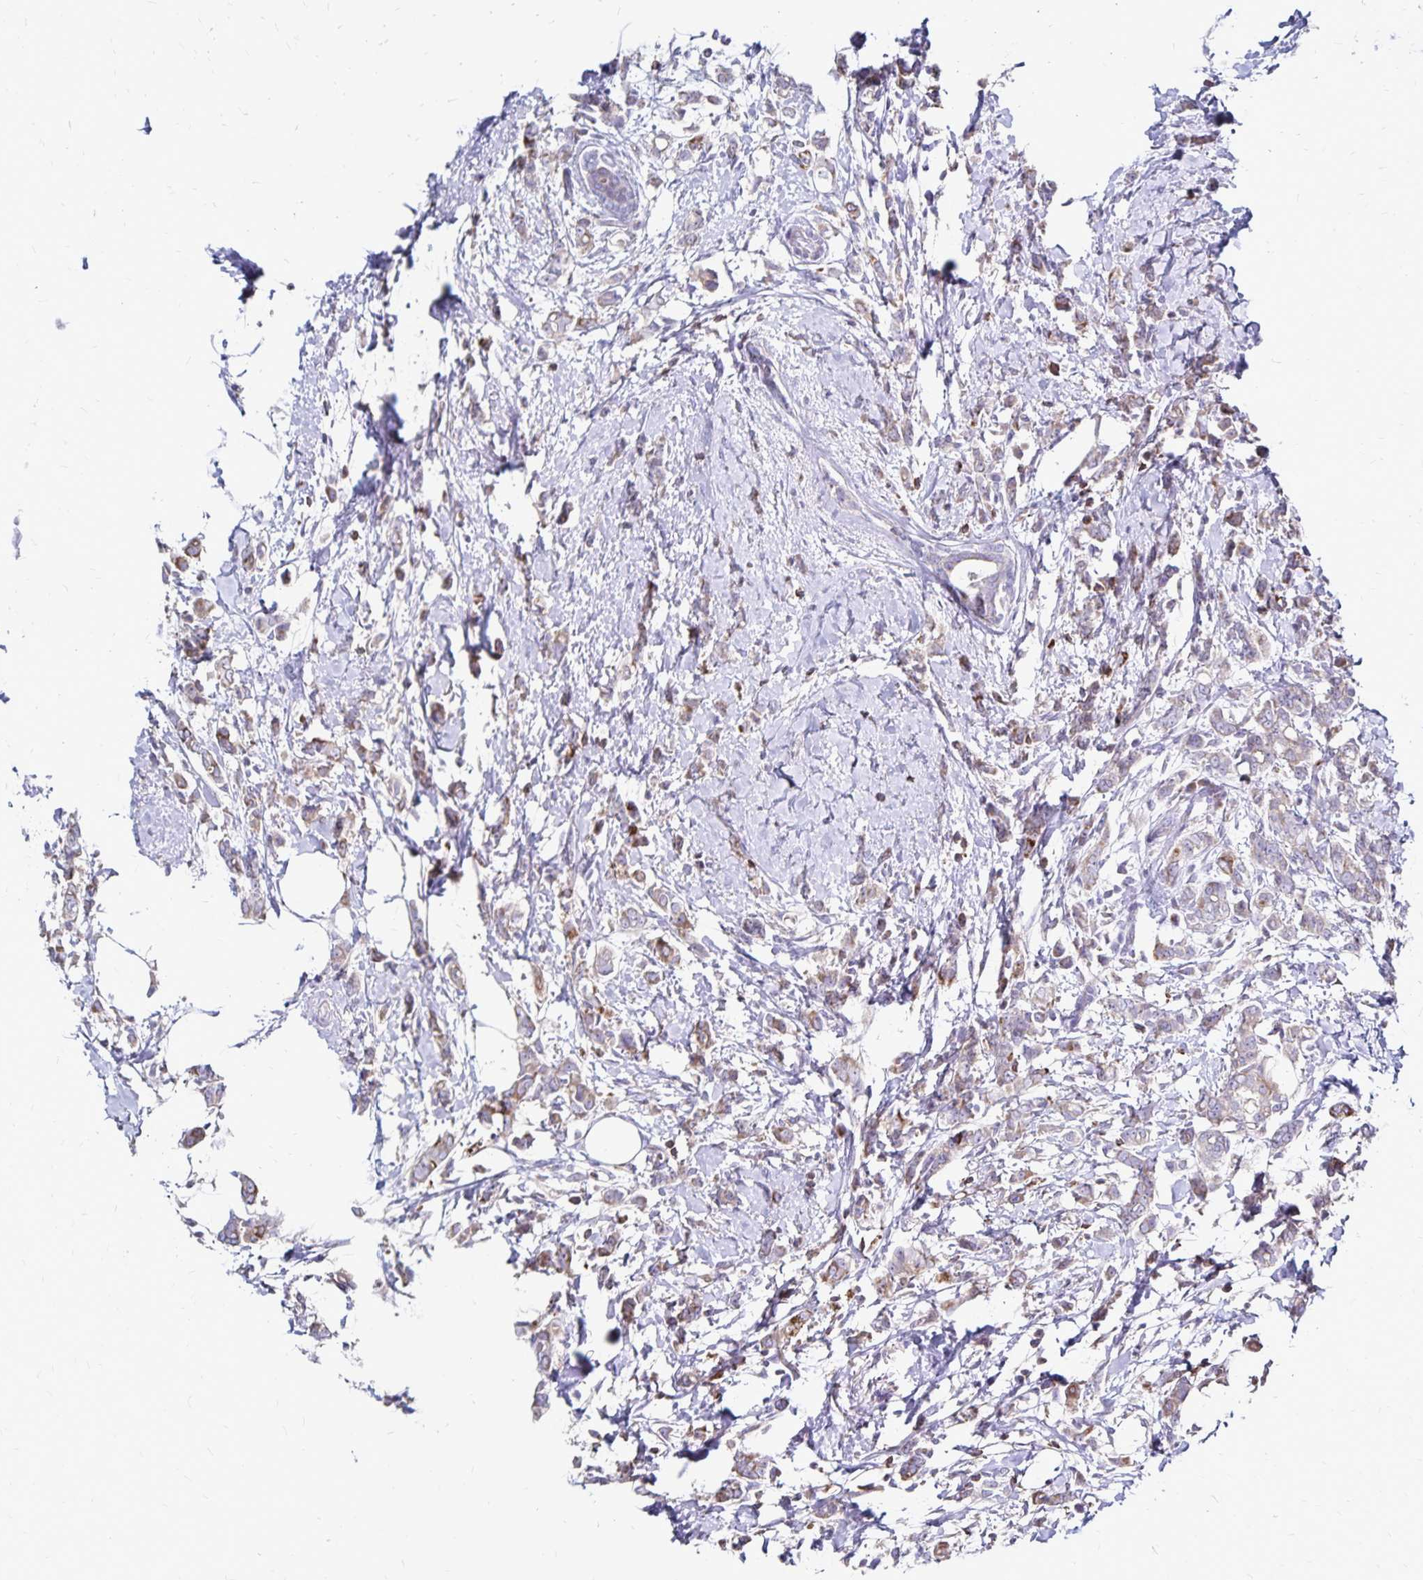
{"staining": {"intensity": "weak", "quantity": "25%-75%", "location": "cytoplasmic/membranous"}, "tissue": "breast cancer", "cell_type": "Tumor cells", "image_type": "cancer", "snomed": [{"axis": "morphology", "description": "Duct carcinoma"}, {"axis": "topography", "description": "Breast"}], "caption": "Tumor cells show low levels of weak cytoplasmic/membranous positivity in approximately 25%-75% of cells in breast cancer (invasive ductal carcinoma).", "gene": "NAGPA", "patient": {"sex": "female", "age": 40}}